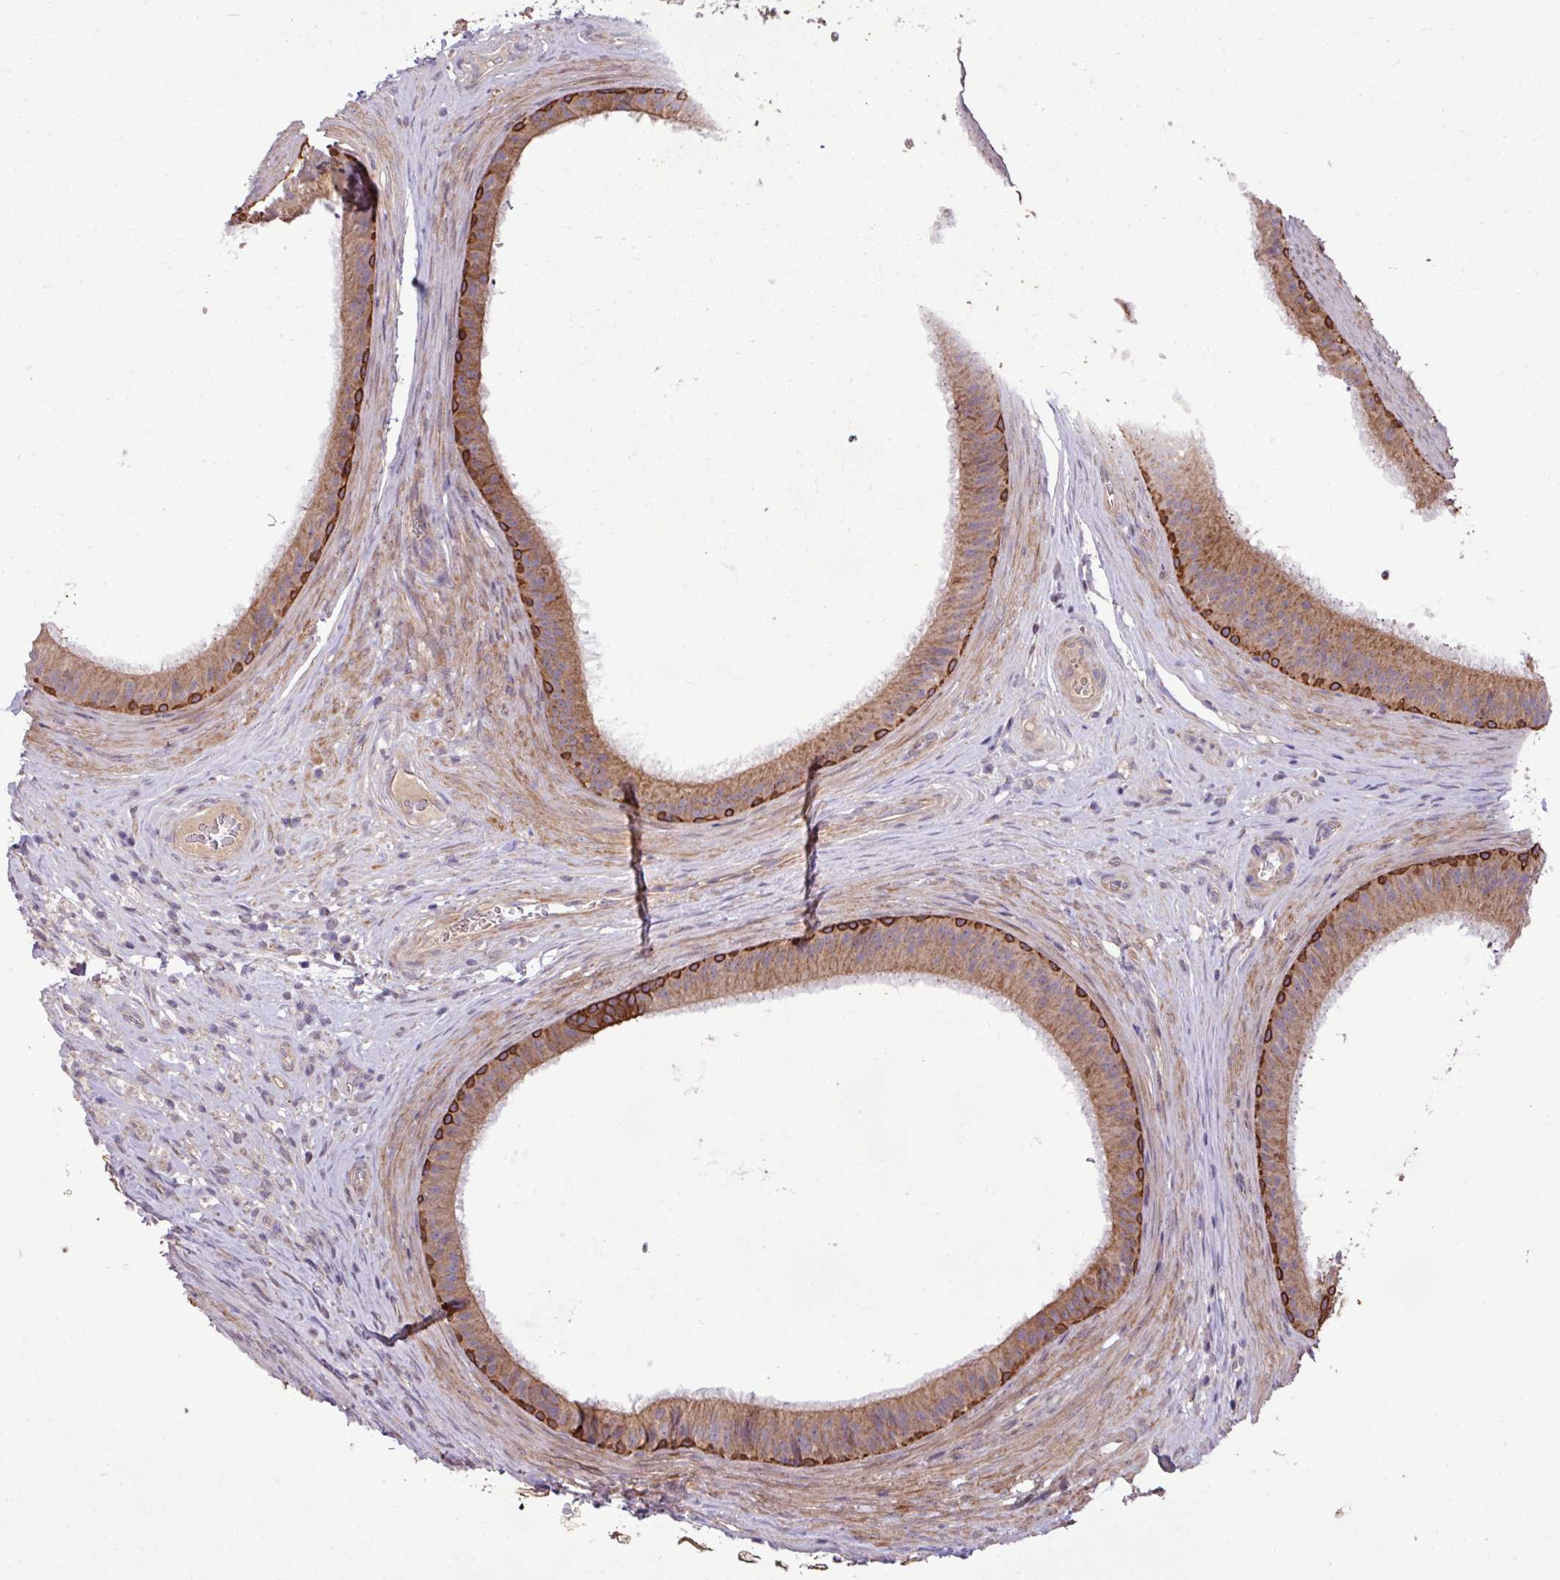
{"staining": {"intensity": "moderate", "quantity": "25%-75%", "location": "cytoplasmic/membranous"}, "tissue": "epididymis", "cell_type": "Glandular cells", "image_type": "normal", "snomed": [{"axis": "morphology", "description": "Normal tissue, NOS"}, {"axis": "topography", "description": "Testis"}, {"axis": "topography", "description": "Epididymis"}], "caption": "Immunohistochemistry (IHC) staining of normal epididymis, which exhibits medium levels of moderate cytoplasmic/membranous staining in approximately 25%-75% of glandular cells indicating moderate cytoplasmic/membranous protein expression. The staining was performed using DAB (3,3'-diaminobenzidine) (brown) for protein detection and nuclei were counterstained in hematoxylin (blue).", "gene": "TIMM10B", "patient": {"sex": "male", "age": 41}}